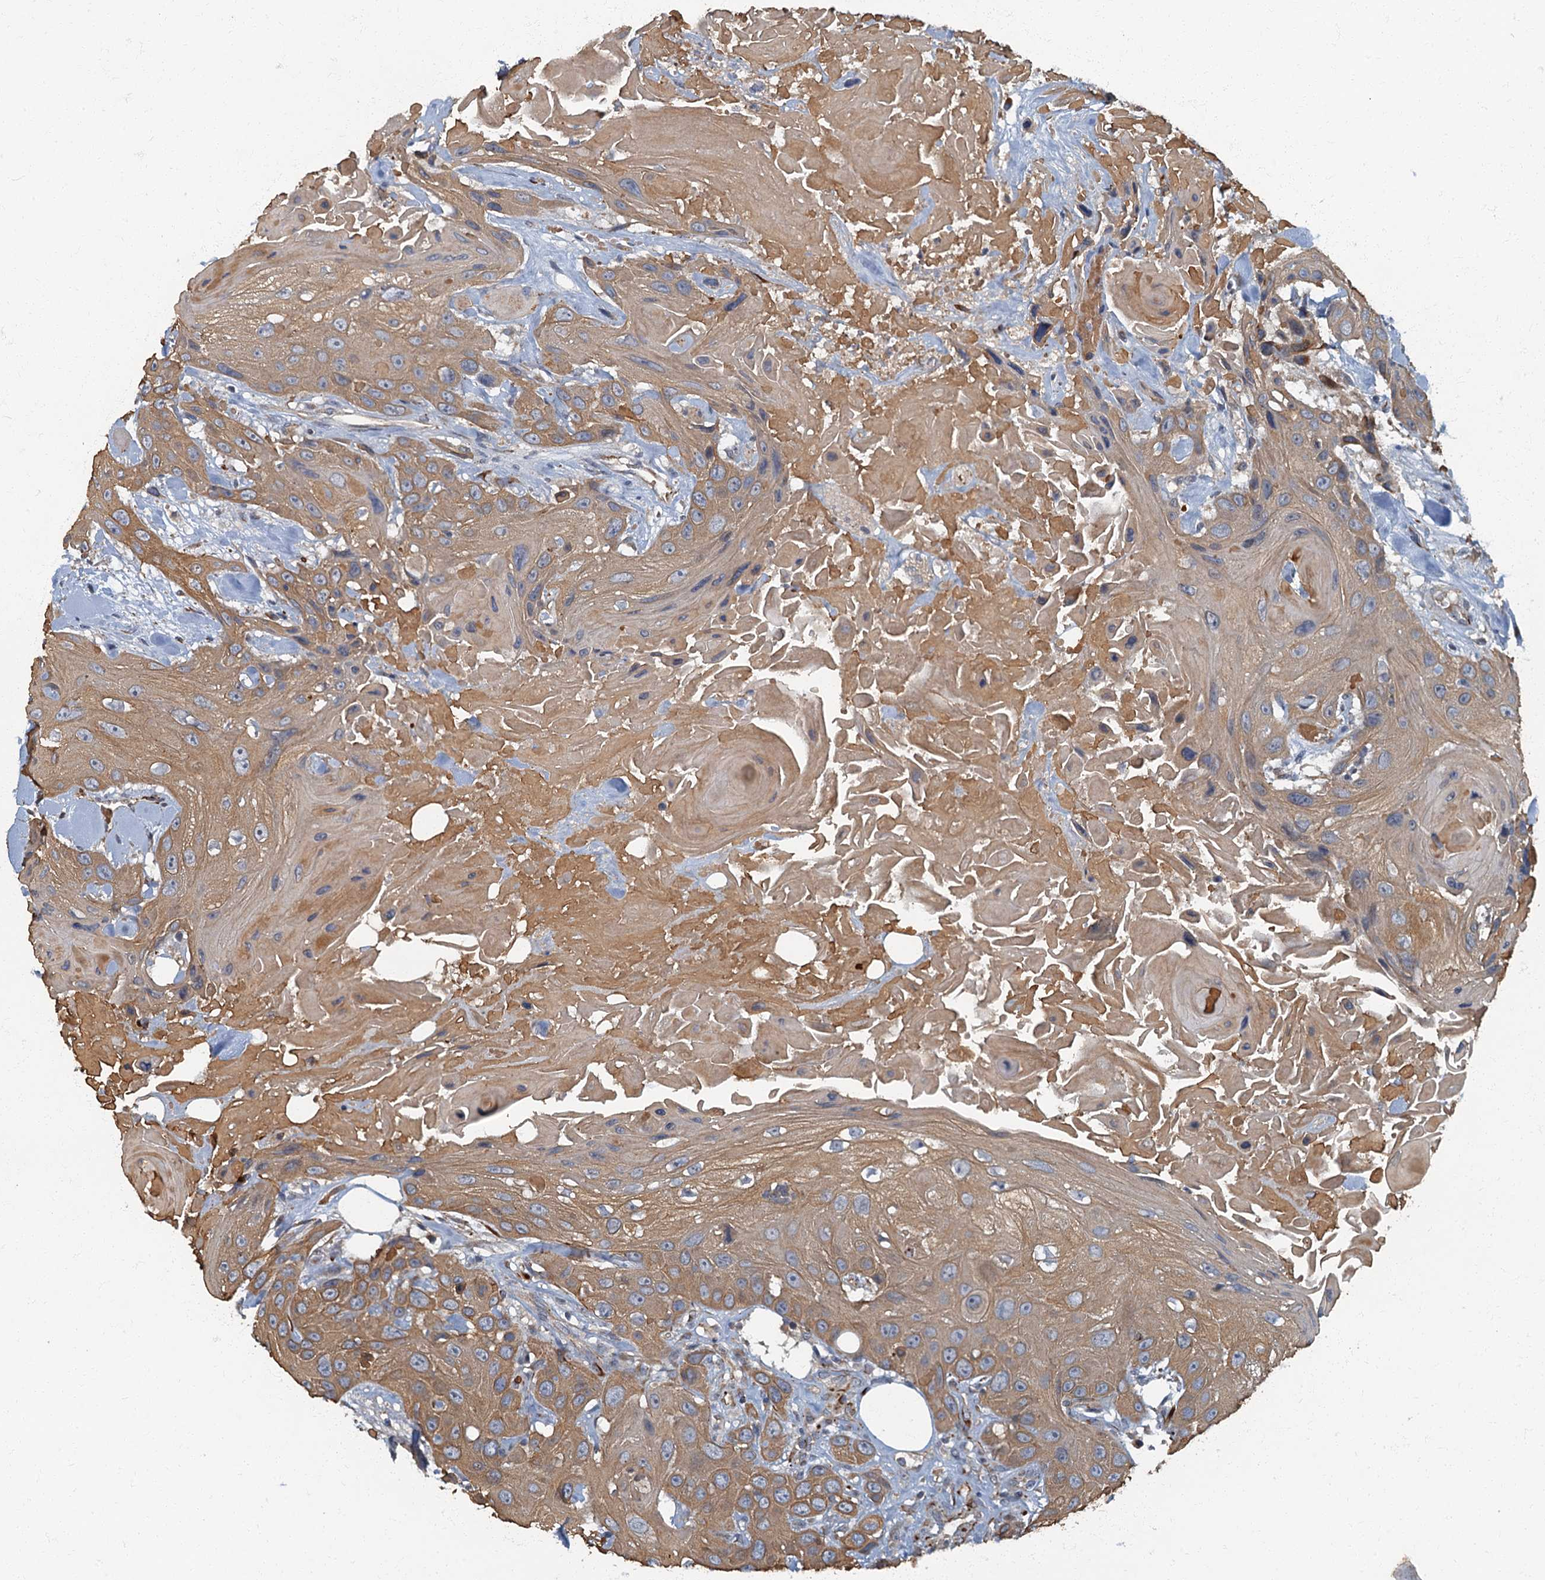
{"staining": {"intensity": "moderate", "quantity": ">75%", "location": "cytoplasmic/membranous"}, "tissue": "head and neck cancer", "cell_type": "Tumor cells", "image_type": "cancer", "snomed": [{"axis": "morphology", "description": "Squamous cell carcinoma, NOS"}, {"axis": "topography", "description": "Head-Neck"}], "caption": "IHC of human head and neck cancer reveals medium levels of moderate cytoplasmic/membranous expression in about >75% of tumor cells.", "gene": "ARL11", "patient": {"sex": "male", "age": 81}}